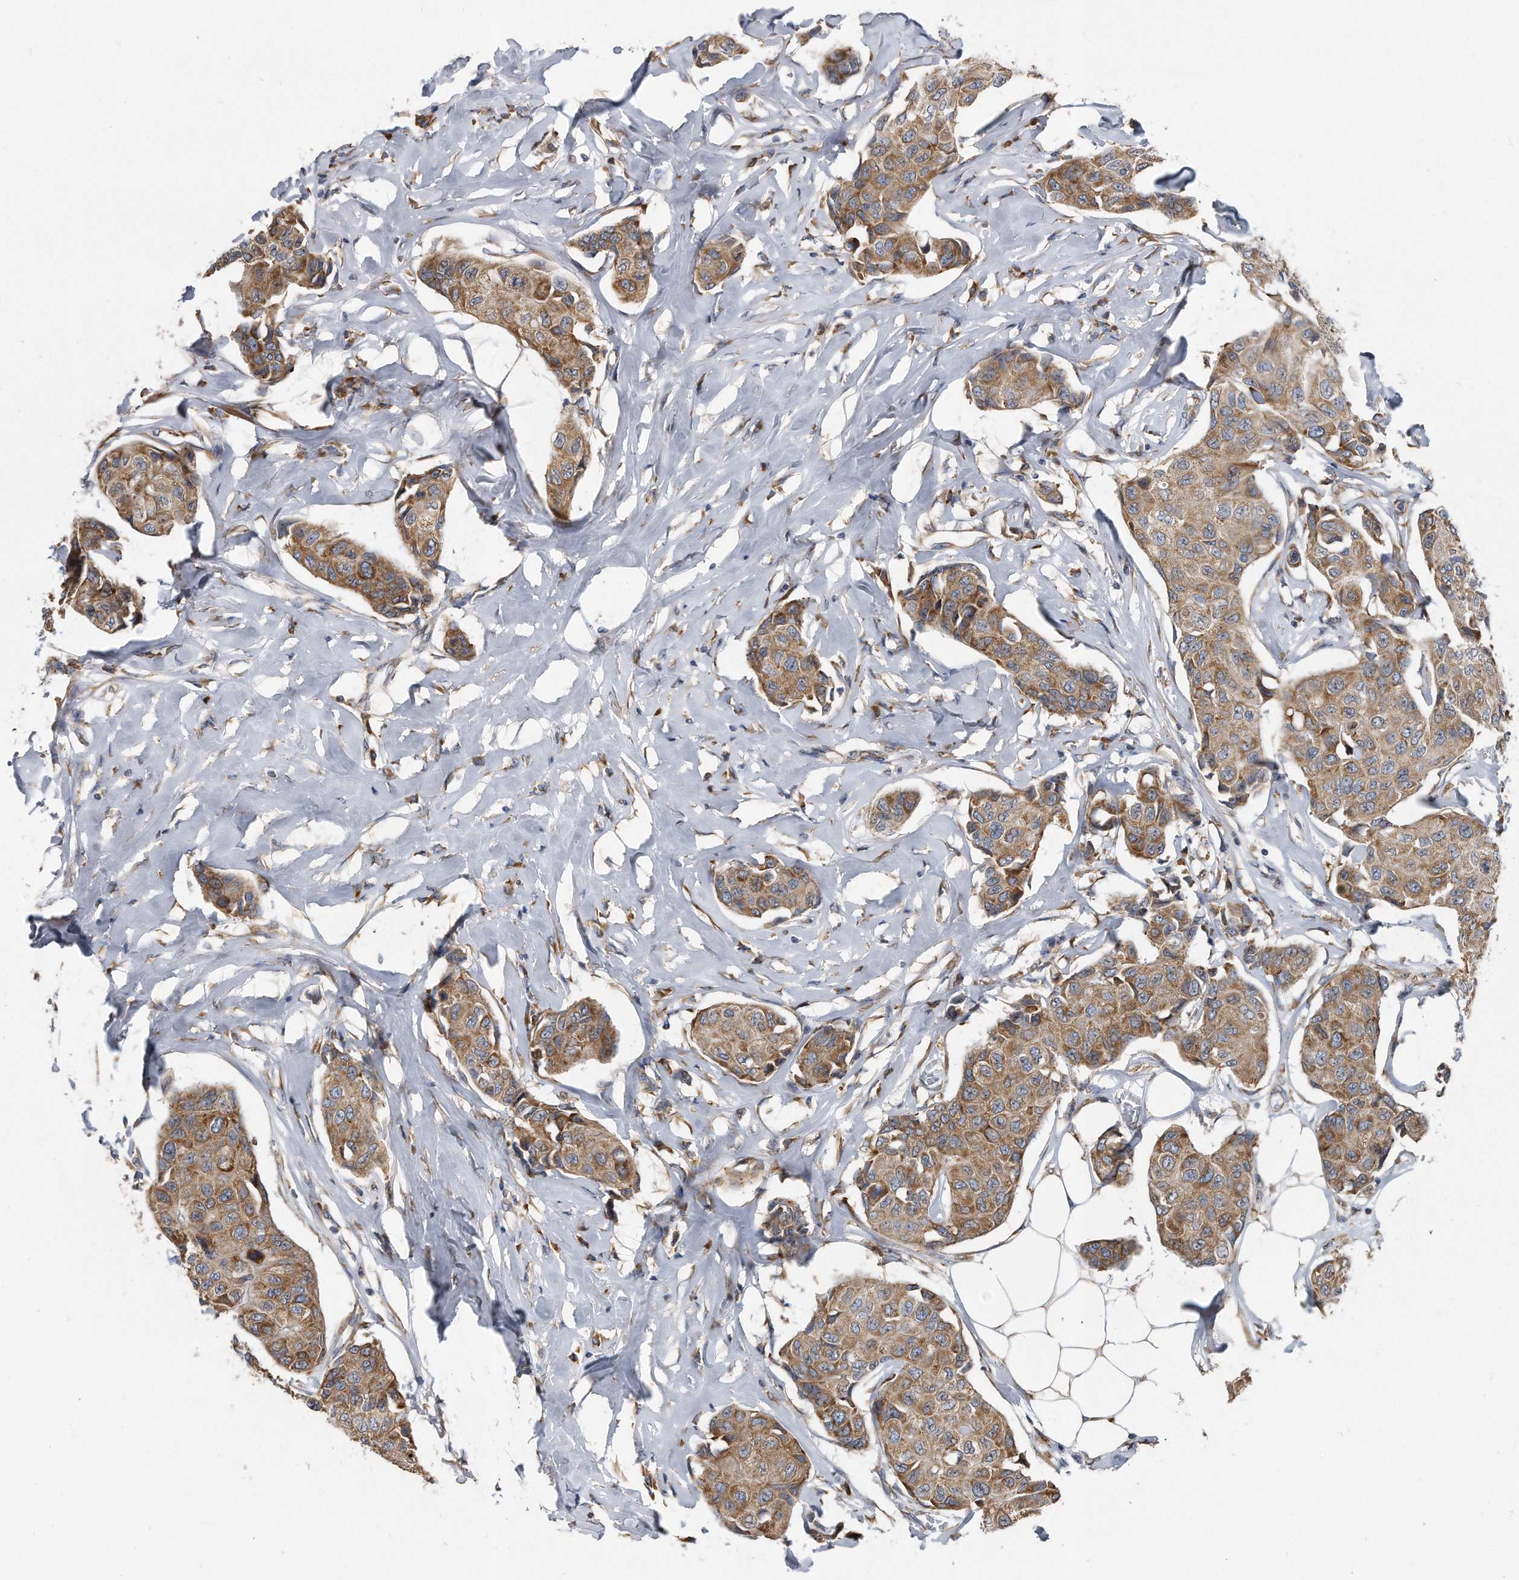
{"staining": {"intensity": "moderate", "quantity": ">75%", "location": "cytoplasmic/membranous"}, "tissue": "breast cancer", "cell_type": "Tumor cells", "image_type": "cancer", "snomed": [{"axis": "morphology", "description": "Duct carcinoma"}, {"axis": "topography", "description": "Breast"}], "caption": "Breast intraductal carcinoma stained with a protein marker shows moderate staining in tumor cells.", "gene": "CCDC47", "patient": {"sex": "female", "age": 80}}